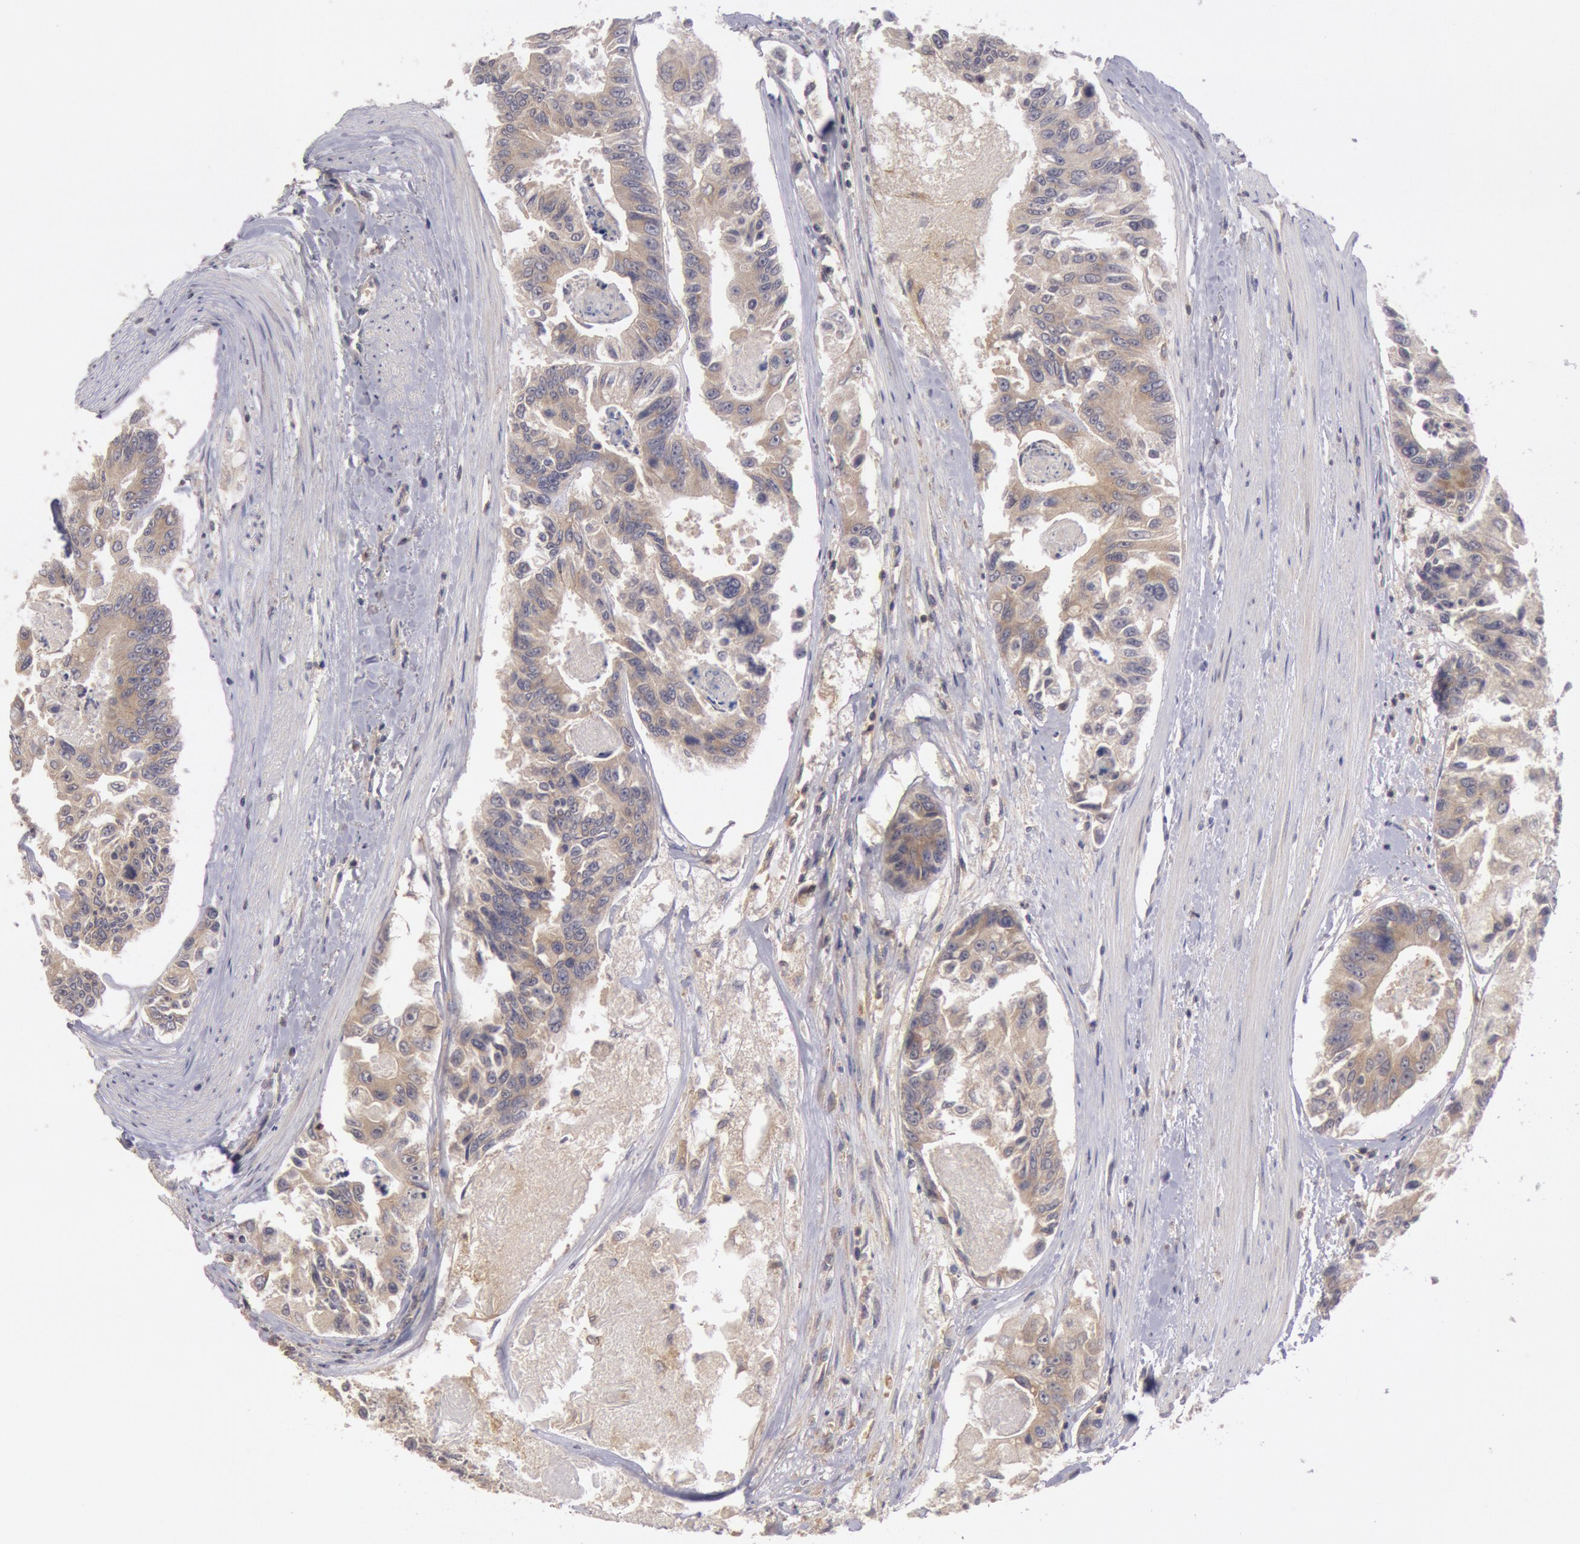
{"staining": {"intensity": "weak", "quantity": ">75%", "location": "cytoplasmic/membranous"}, "tissue": "colorectal cancer", "cell_type": "Tumor cells", "image_type": "cancer", "snomed": [{"axis": "morphology", "description": "Adenocarcinoma, NOS"}, {"axis": "topography", "description": "Colon"}], "caption": "Immunohistochemical staining of colorectal adenocarcinoma reveals low levels of weak cytoplasmic/membranous expression in about >75% of tumor cells. Using DAB (3,3'-diaminobenzidine) (brown) and hematoxylin (blue) stains, captured at high magnification using brightfield microscopy.", "gene": "PIK3R1", "patient": {"sex": "female", "age": 86}}